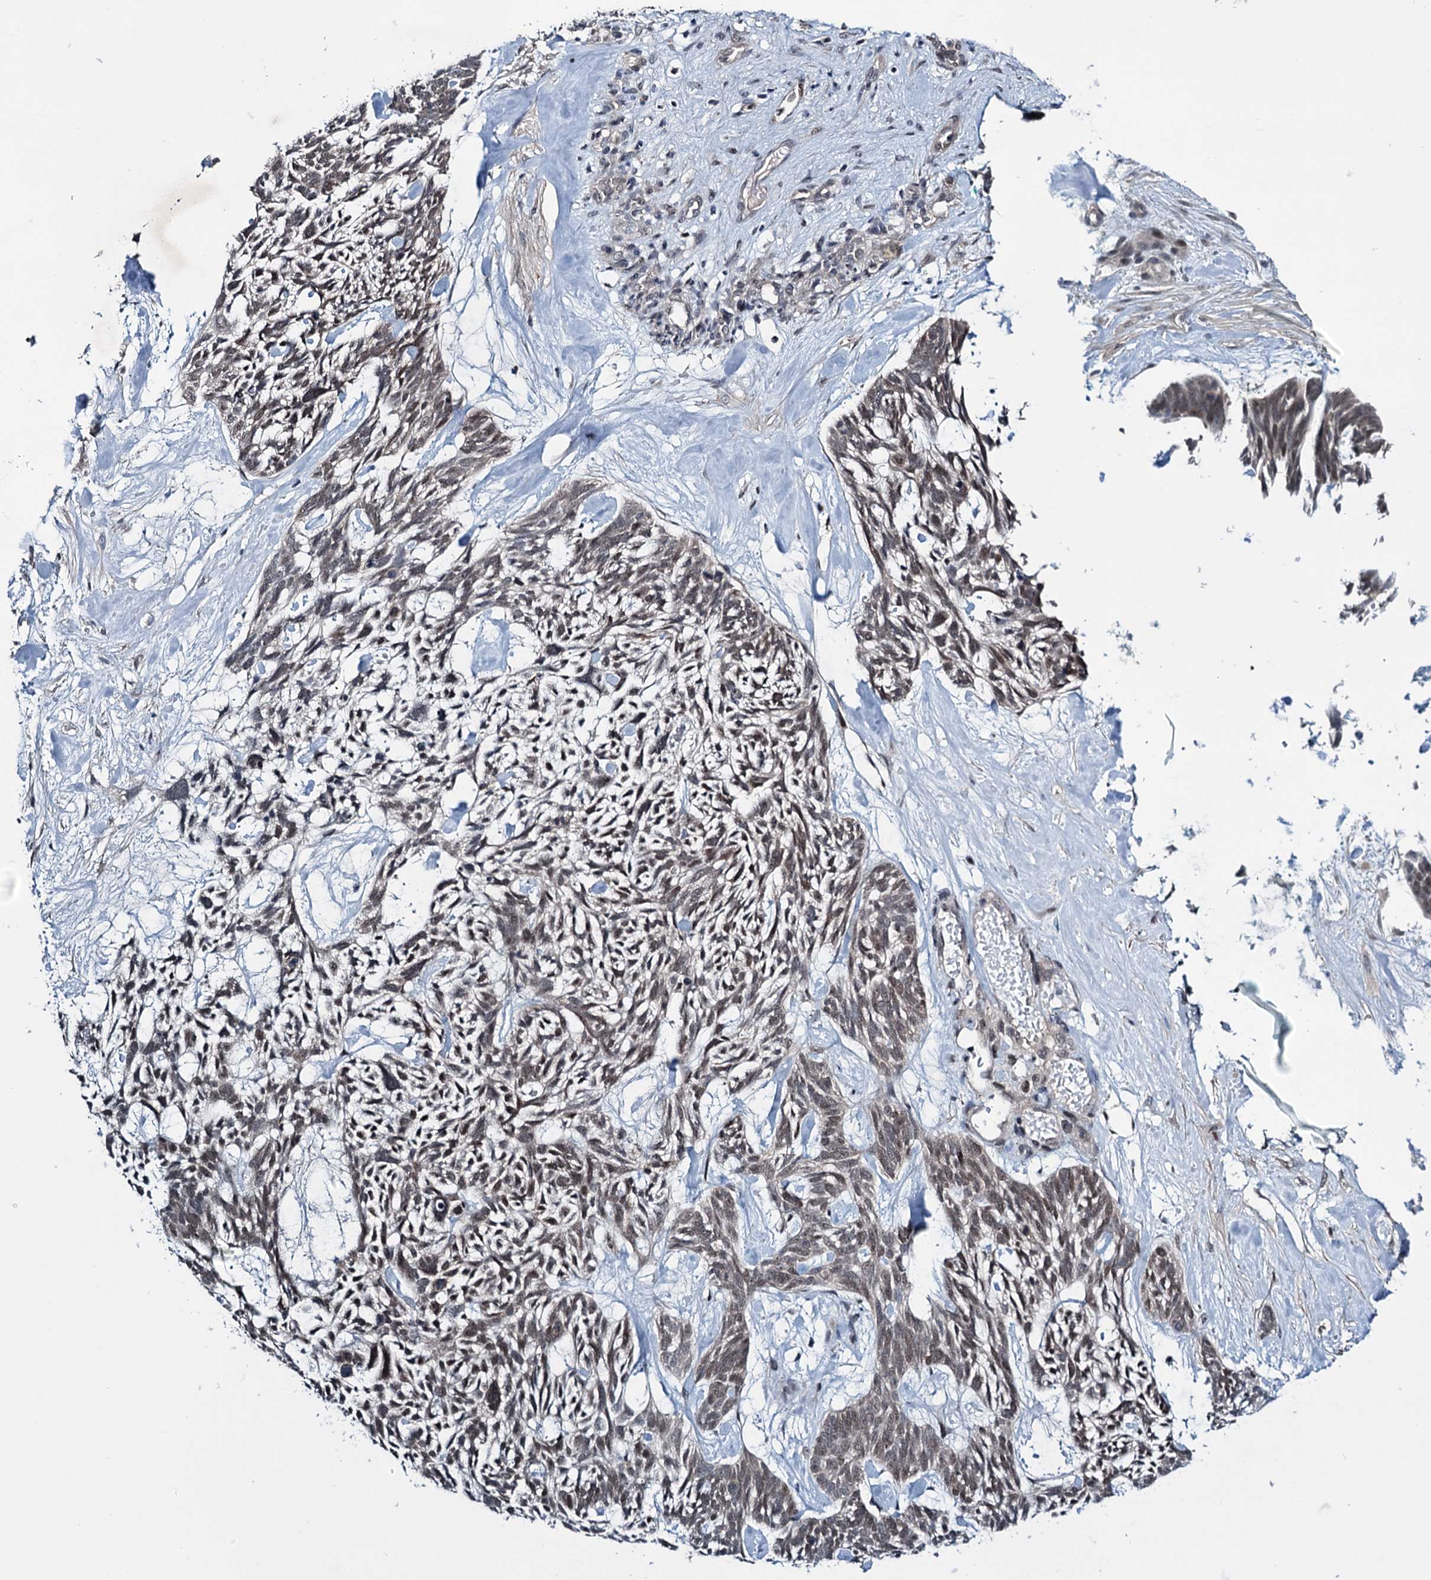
{"staining": {"intensity": "weak", "quantity": "25%-75%", "location": "nuclear"}, "tissue": "skin cancer", "cell_type": "Tumor cells", "image_type": "cancer", "snomed": [{"axis": "morphology", "description": "Basal cell carcinoma"}, {"axis": "topography", "description": "Skin"}], "caption": "Tumor cells show low levels of weak nuclear positivity in approximately 25%-75% of cells in human skin basal cell carcinoma.", "gene": "DCUN1D4", "patient": {"sex": "male", "age": 88}}